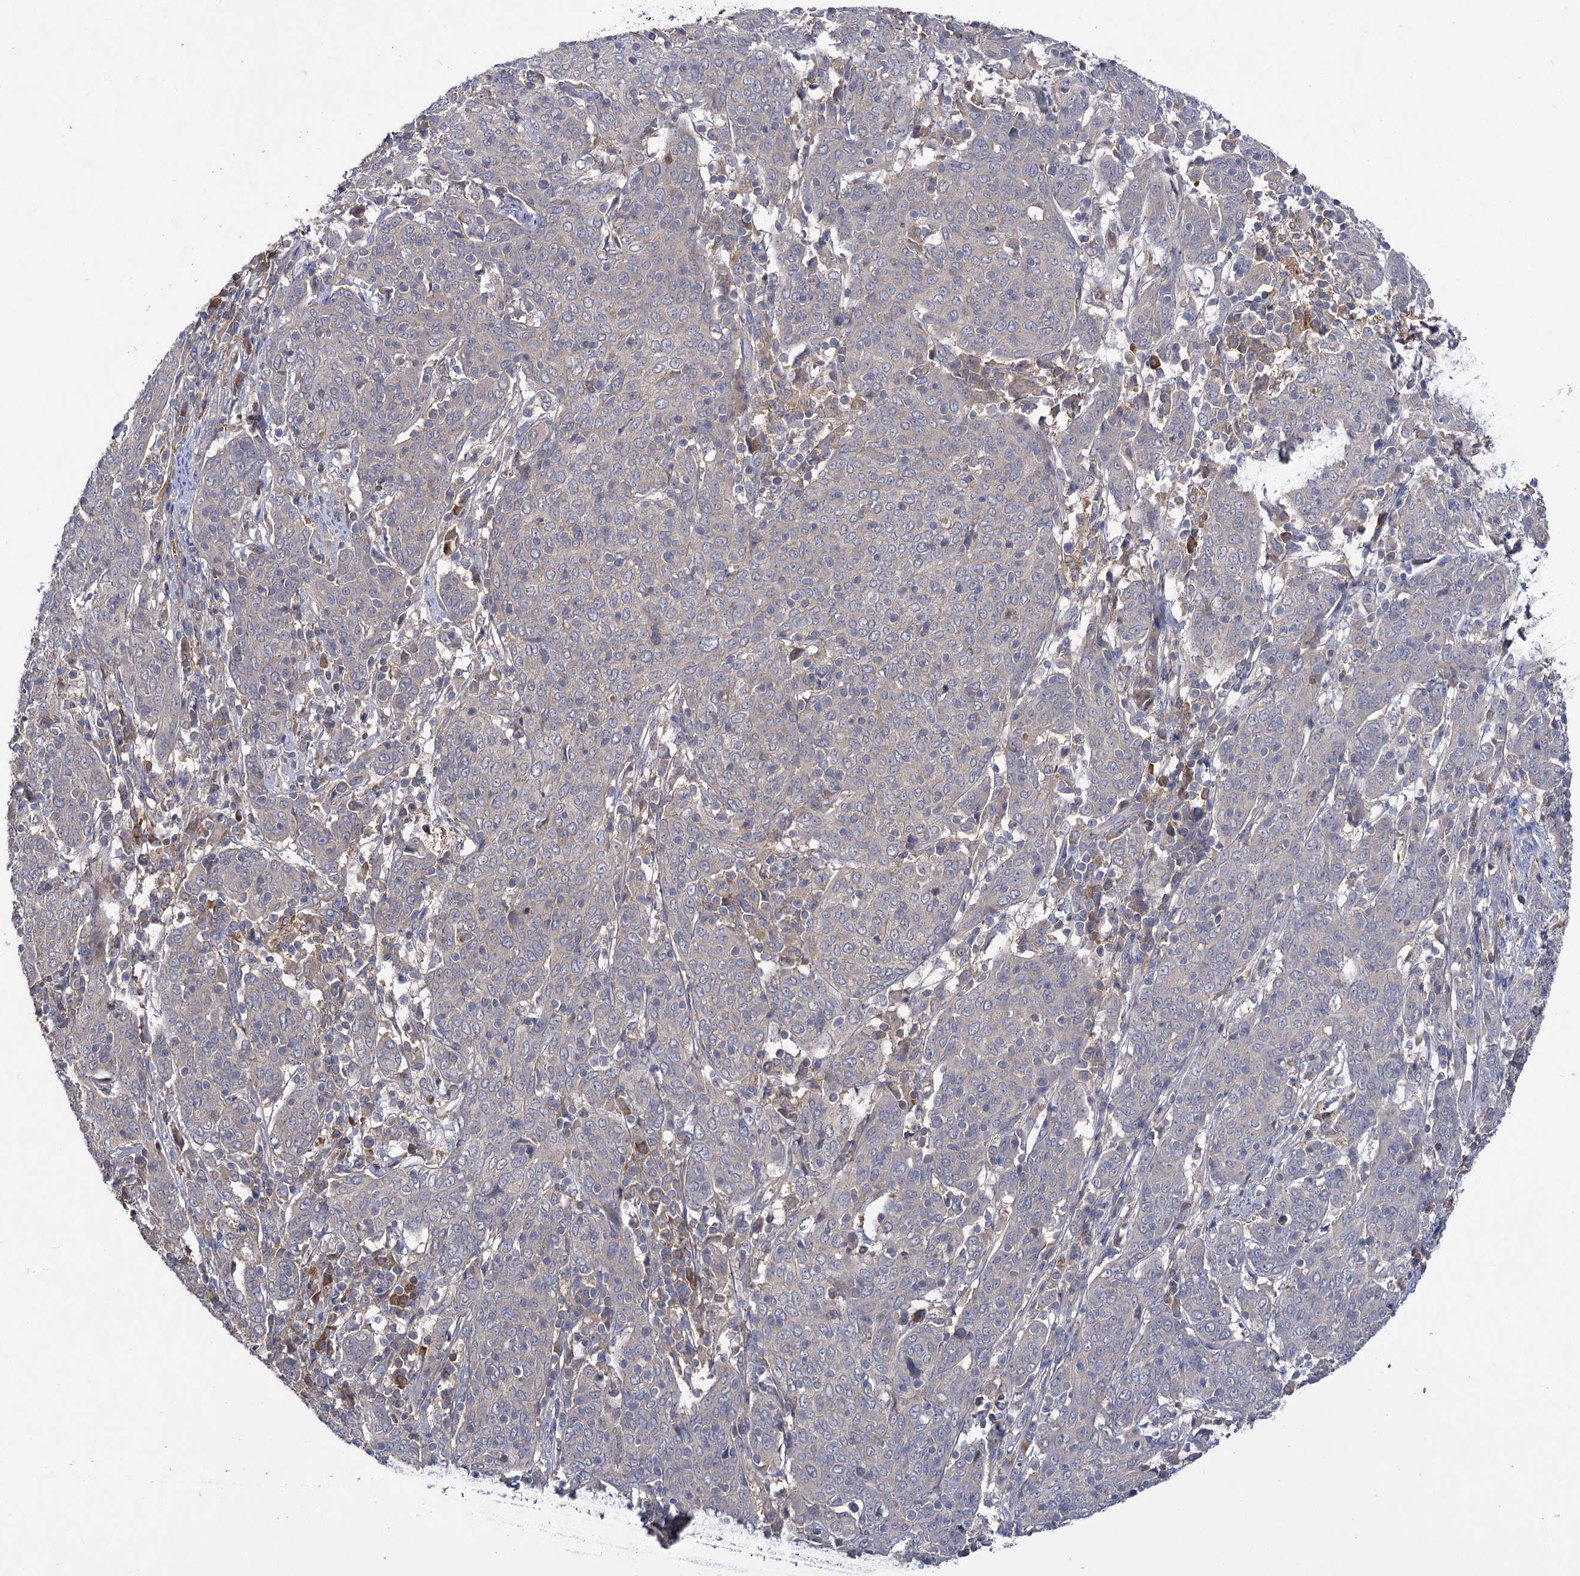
{"staining": {"intensity": "negative", "quantity": "none", "location": "none"}, "tissue": "cervical cancer", "cell_type": "Tumor cells", "image_type": "cancer", "snomed": [{"axis": "morphology", "description": "Squamous cell carcinoma, NOS"}, {"axis": "topography", "description": "Cervix"}], "caption": "Human cervical cancer stained for a protein using IHC shows no staining in tumor cells.", "gene": "USP50", "patient": {"sex": "female", "age": 67}}